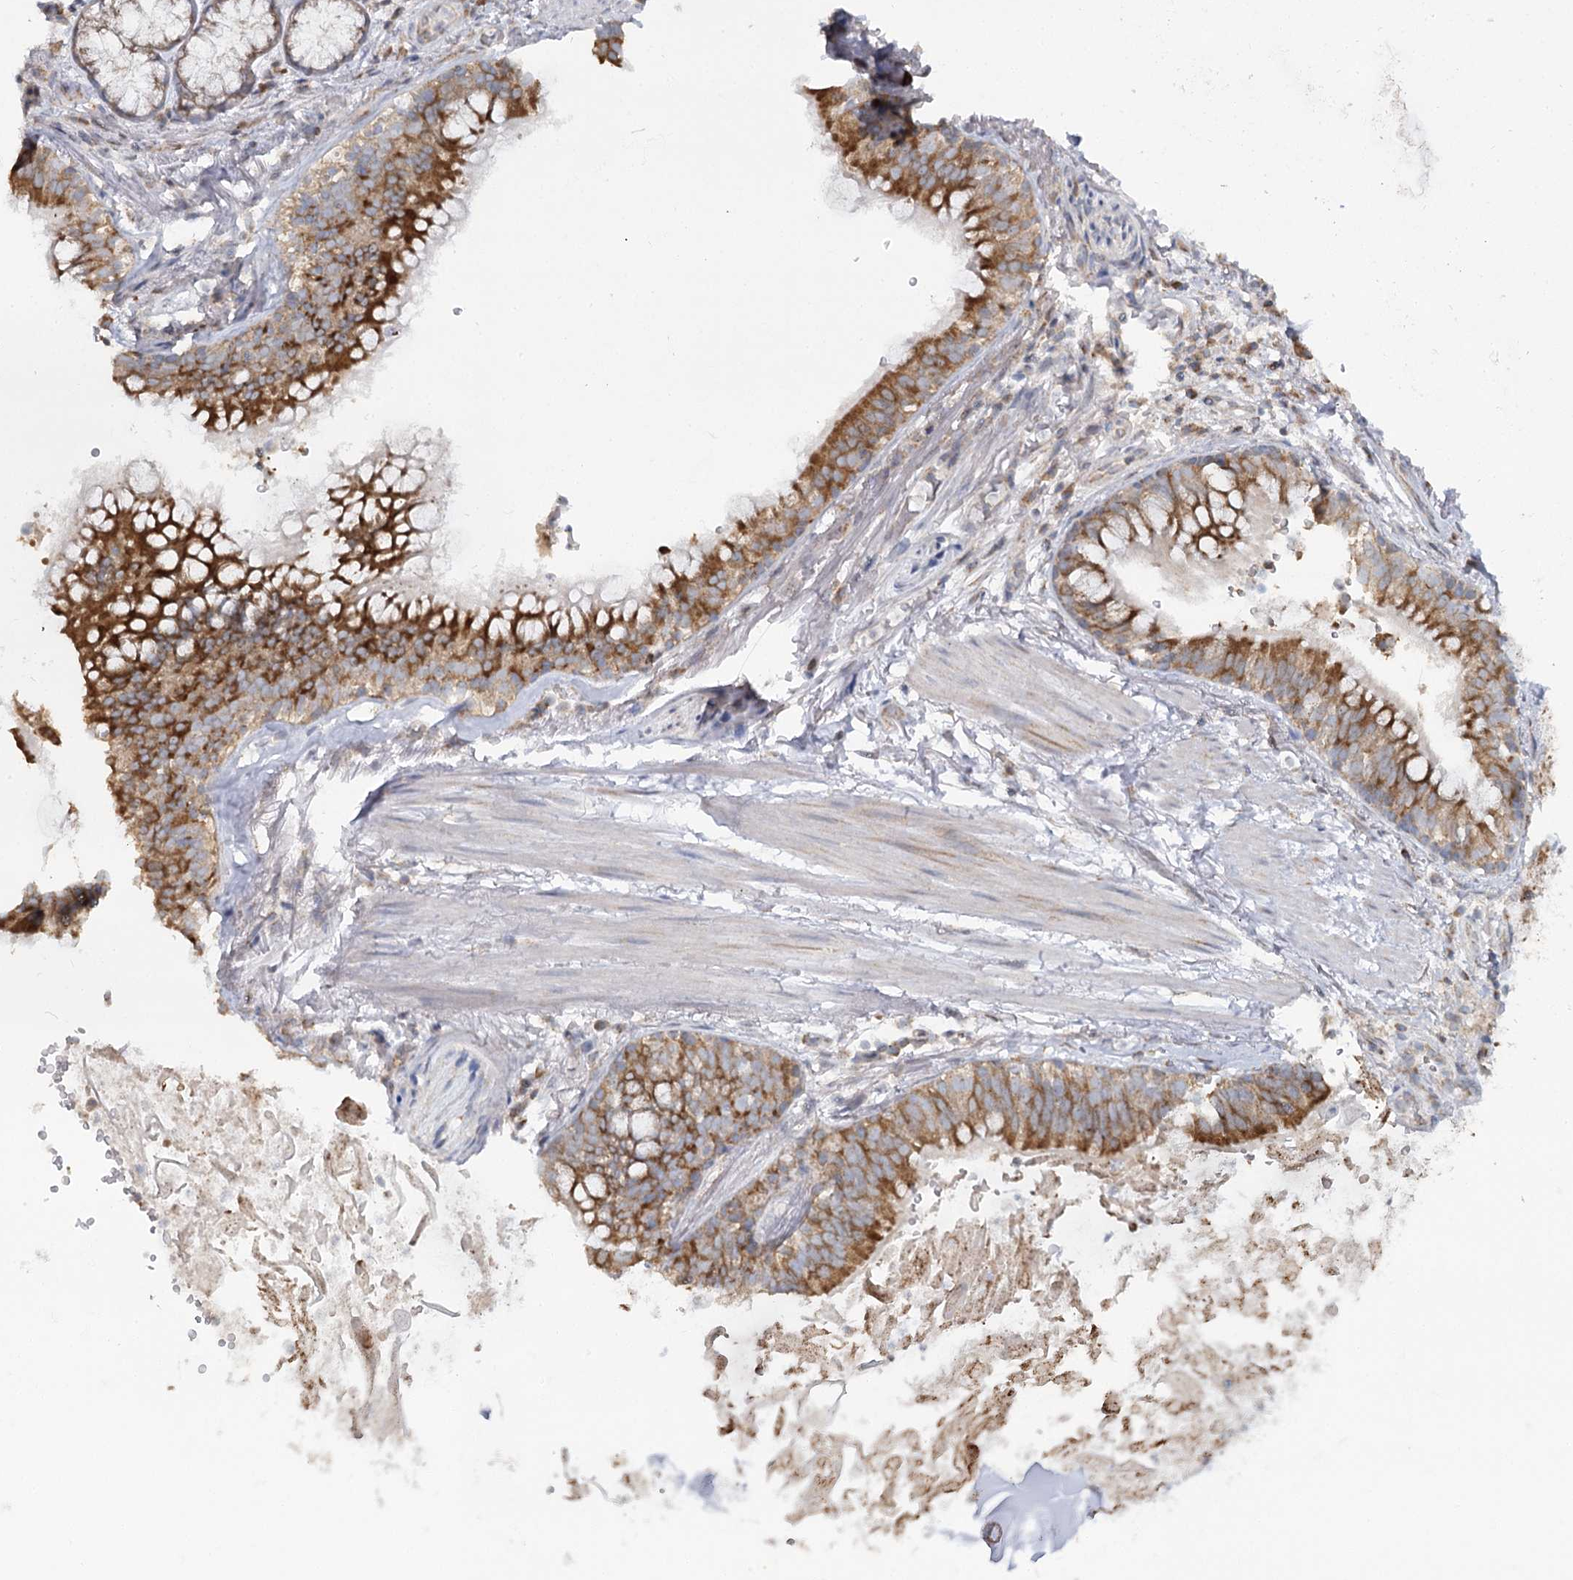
{"staining": {"intensity": "negative", "quantity": "none", "location": "none"}, "tissue": "adipose tissue", "cell_type": "Adipocytes", "image_type": "normal", "snomed": [{"axis": "morphology", "description": "Normal tissue, NOS"}, {"axis": "topography", "description": "Lymph node"}, {"axis": "topography", "description": "Cartilage tissue"}, {"axis": "topography", "description": "Bronchus"}], "caption": "Immunohistochemical staining of benign human adipose tissue shows no significant staining in adipocytes. Nuclei are stained in blue.", "gene": "ACOX2", "patient": {"sex": "male", "age": 63}}